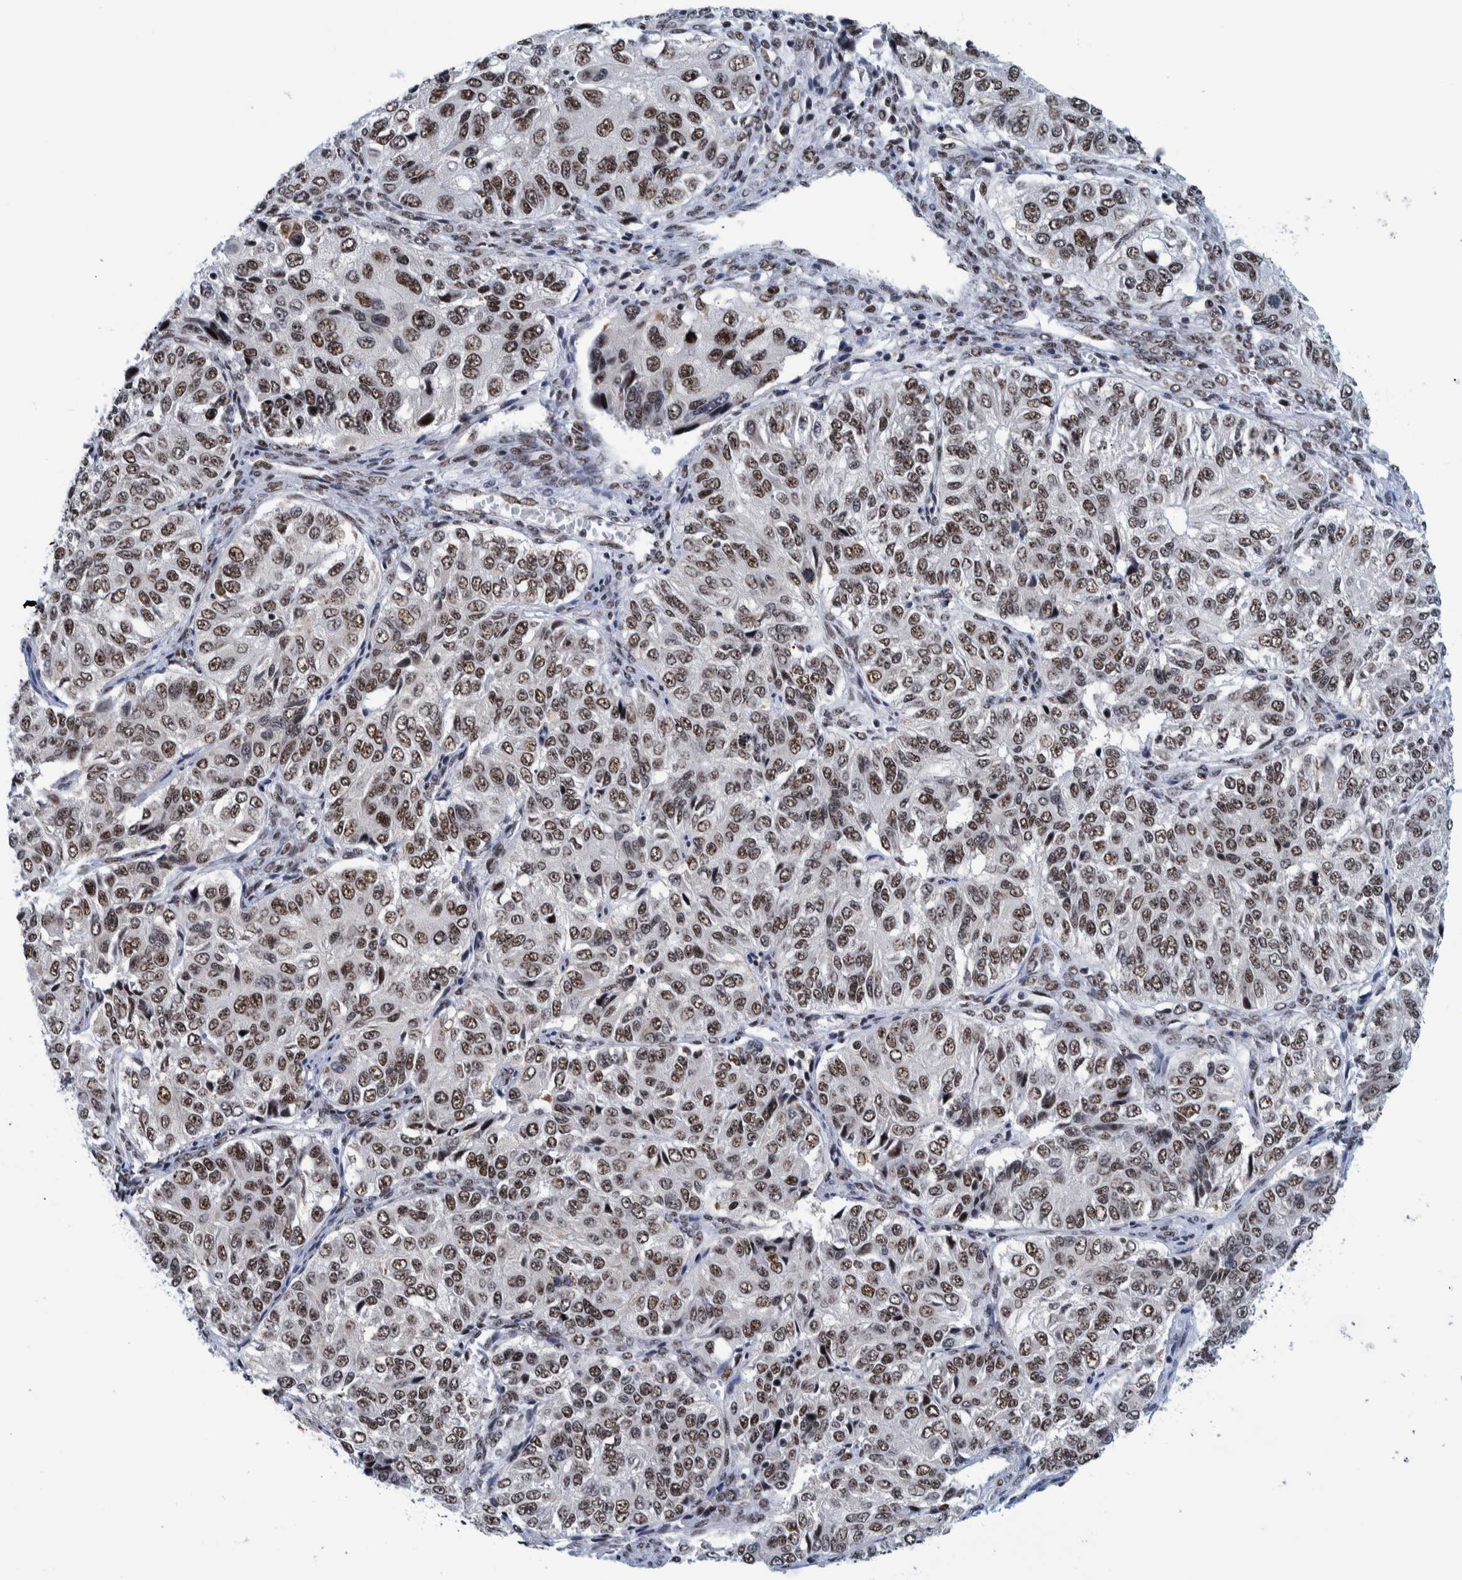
{"staining": {"intensity": "moderate", "quantity": ">75%", "location": "nuclear"}, "tissue": "ovarian cancer", "cell_type": "Tumor cells", "image_type": "cancer", "snomed": [{"axis": "morphology", "description": "Carcinoma, endometroid"}, {"axis": "topography", "description": "Ovary"}], "caption": "A brown stain highlights moderate nuclear positivity of a protein in ovarian endometroid carcinoma tumor cells.", "gene": "EFTUD2", "patient": {"sex": "female", "age": 51}}